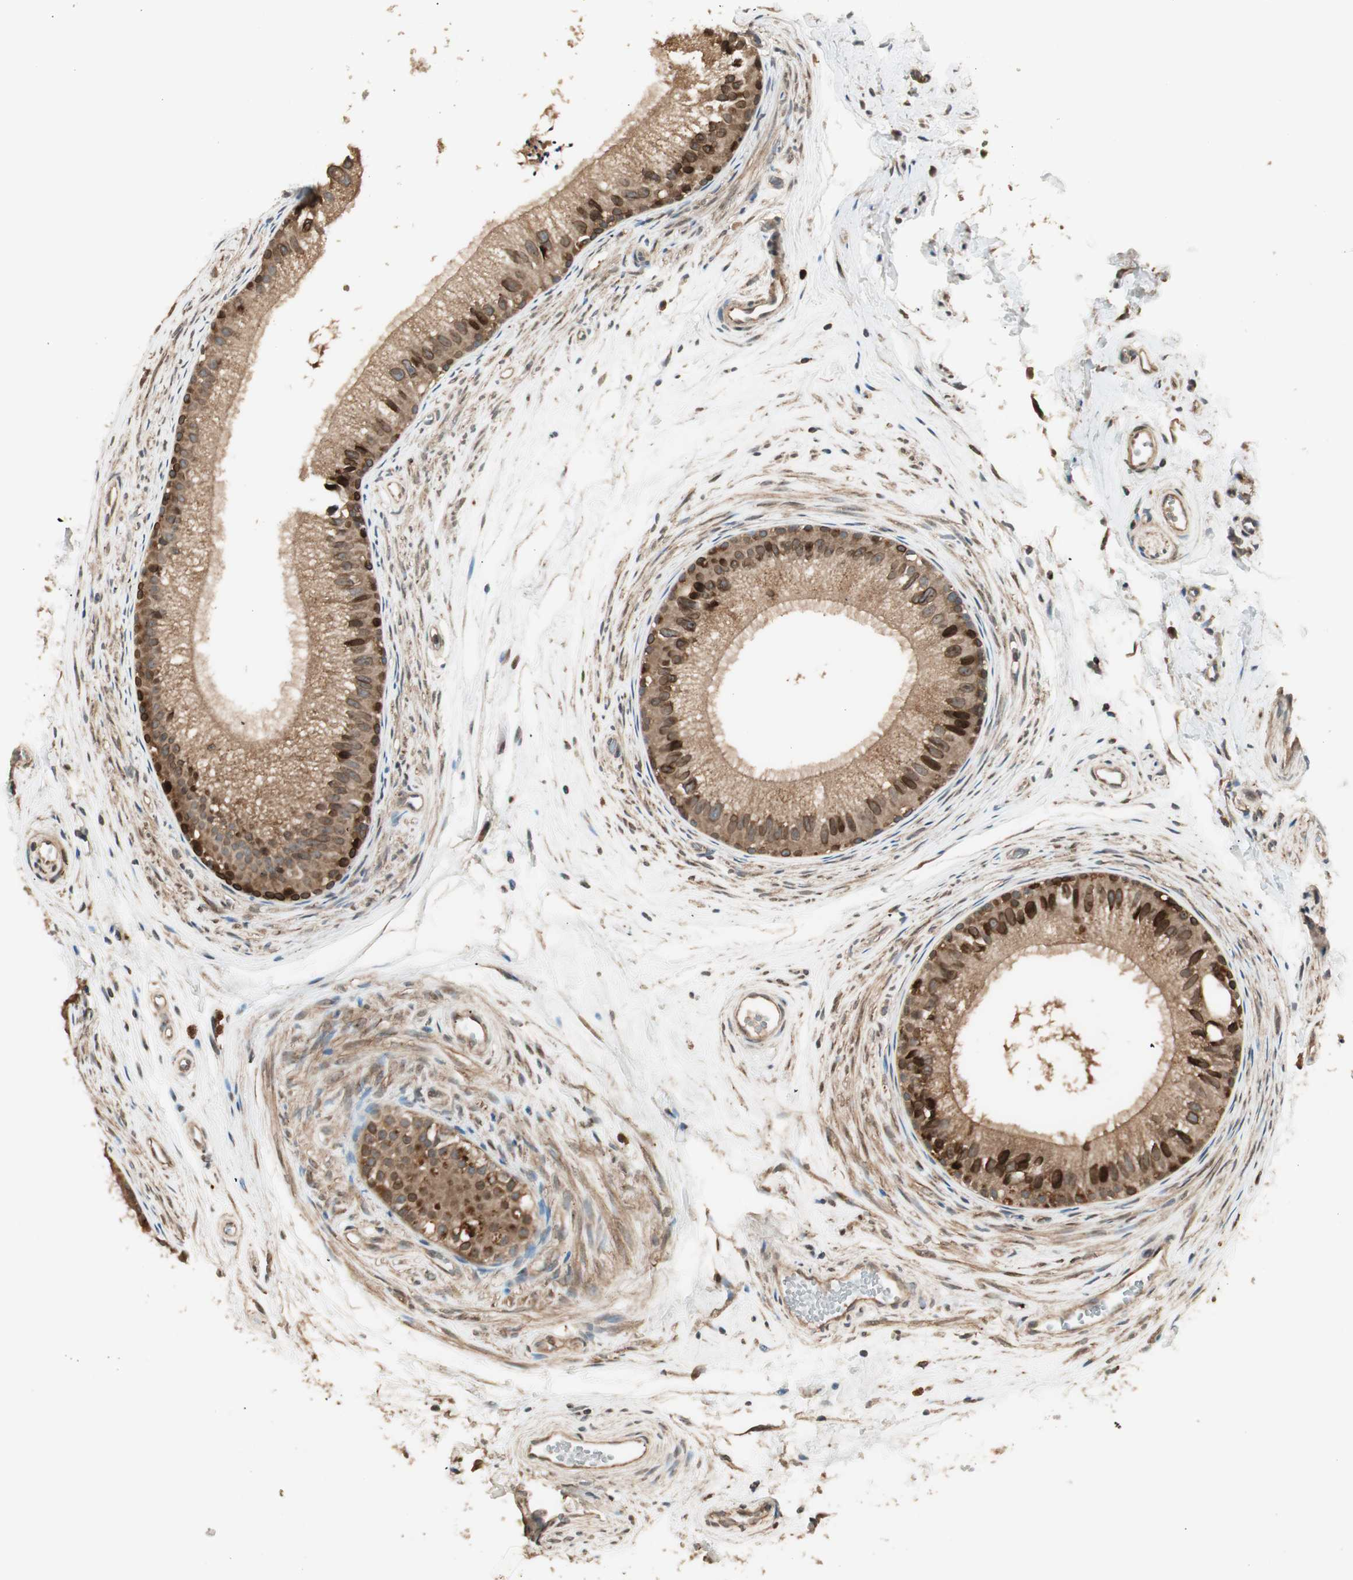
{"staining": {"intensity": "strong", "quantity": ">75%", "location": "cytoplasmic/membranous,nuclear"}, "tissue": "epididymis", "cell_type": "Glandular cells", "image_type": "normal", "snomed": [{"axis": "morphology", "description": "Normal tissue, NOS"}, {"axis": "topography", "description": "Epididymis"}], "caption": "Immunohistochemistry histopathology image of benign human epididymis stained for a protein (brown), which reveals high levels of strong cytoplasmic/membranous,nuclear staining in about >75% of glandular cells.", "gene": "CNOT4", "patient": {"sex": "male", "age": 56}}